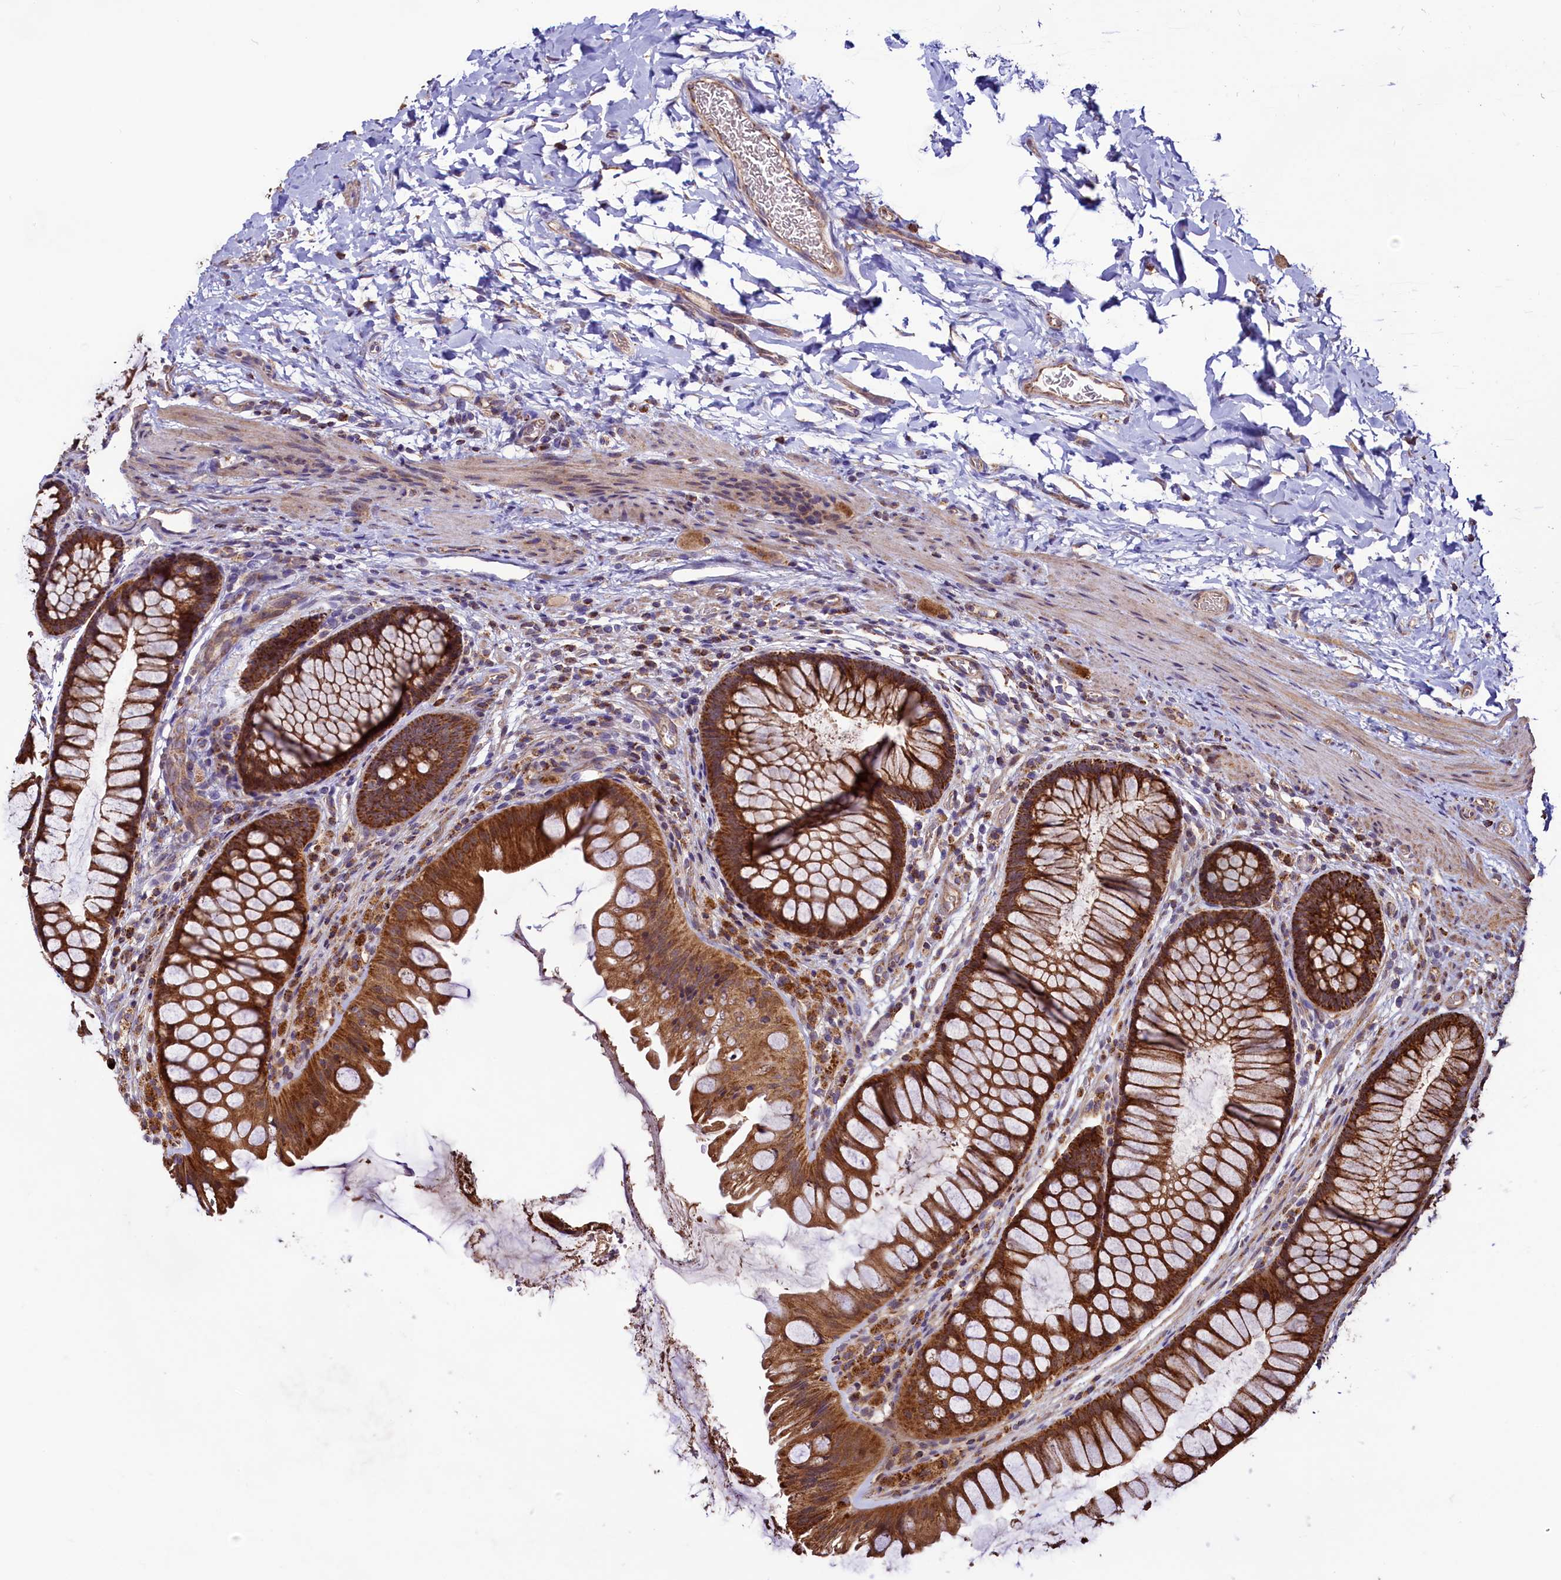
{"staining": {"intensity": "moderate", "quantity": ">75%", "location": "cytoplasmic/membranous"}, "tissue": "colon", "cell_type": "Endothelial cells", "image_type": "normal", "snomed": [{"axis": "morphology", "description": "Normal tissue, NOS"}, {"axis": "topography", "description": "Colon"}], "caption": "Benign colon reveals moderate cytoplasmic/membranous positivity in approximately >75% of endothelial cells.", "gene": "STARD5", "patient": {"sex": "female", "age": 62}}